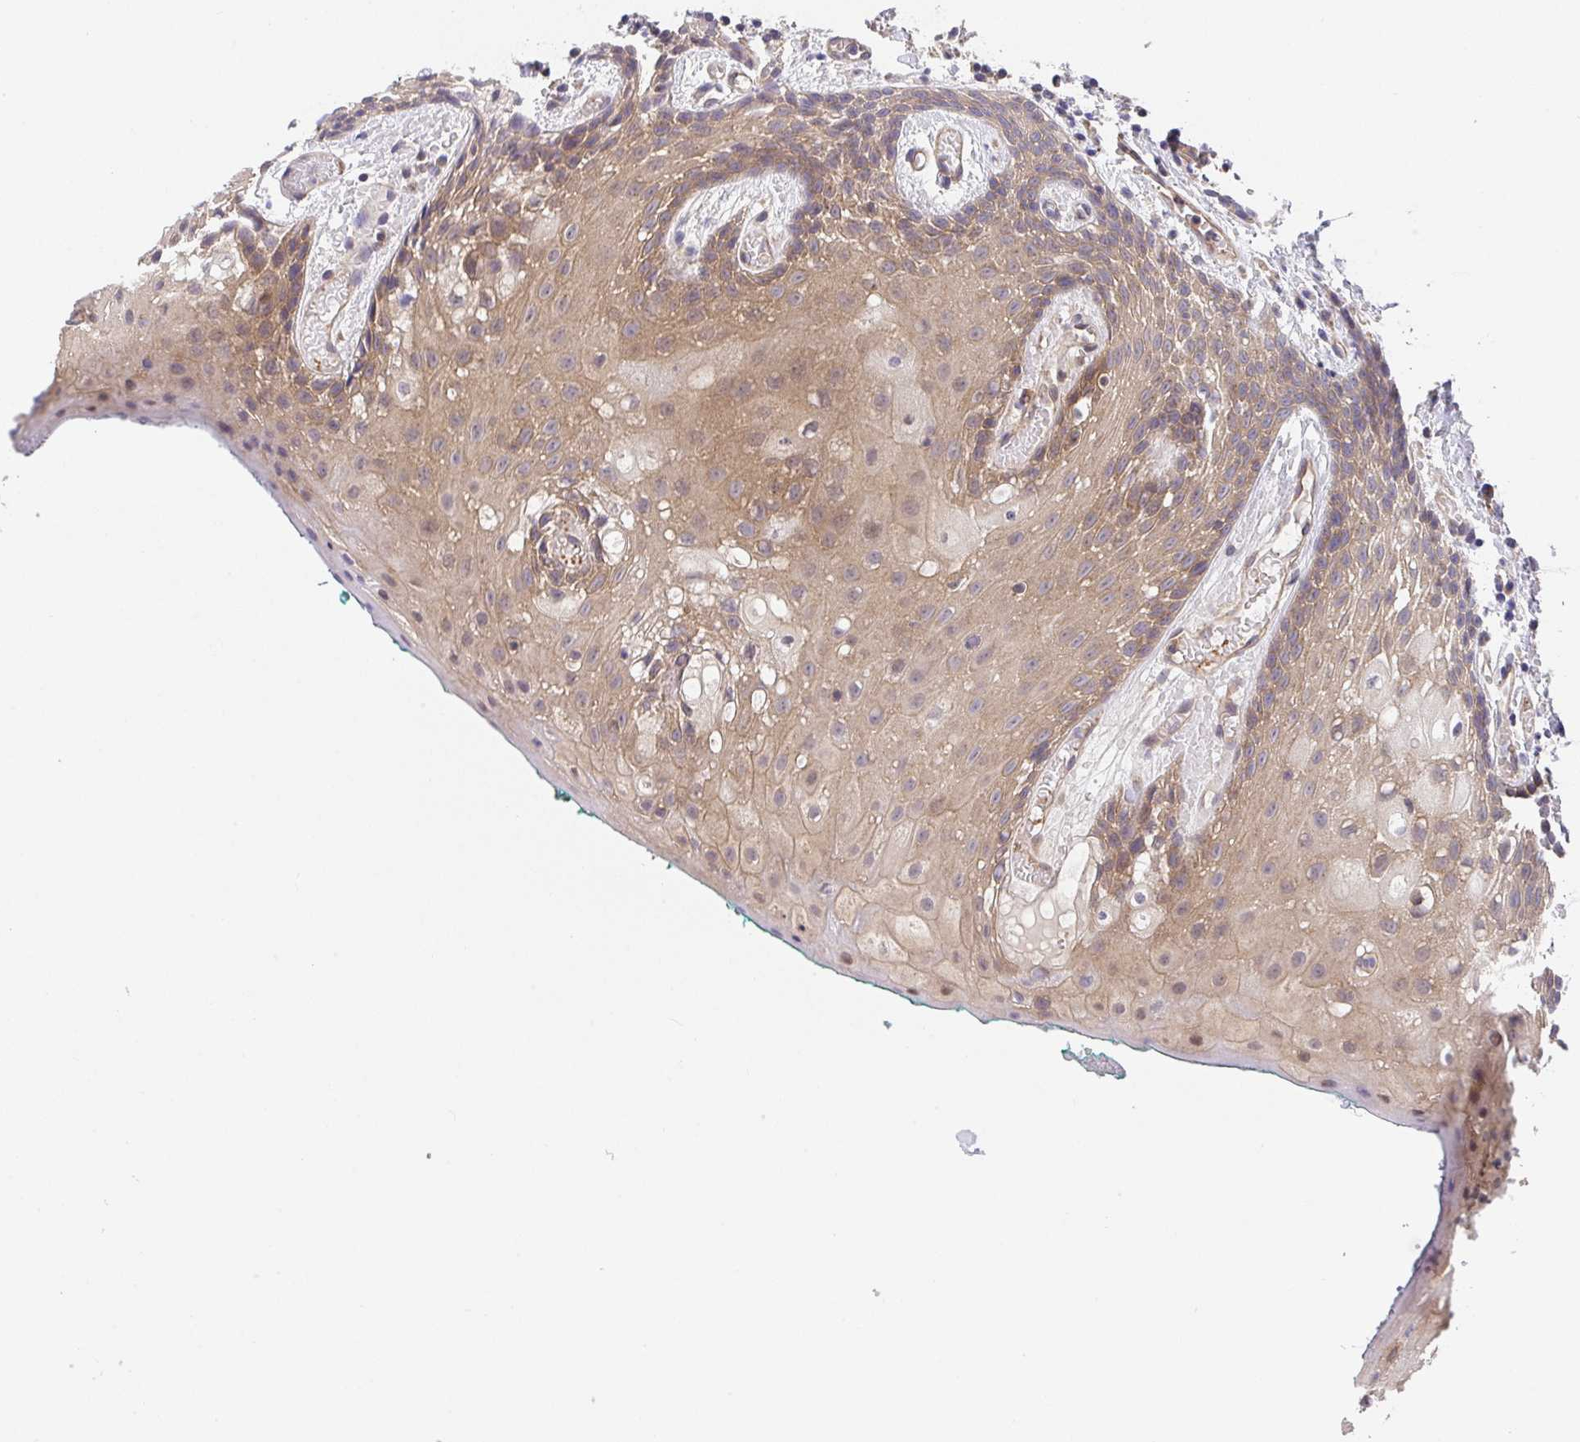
{"staining": {"intensity": "moderate", "quantity": ">75%", "location": "cytoplasmic/membranous,nuclear"}, "tissue": "oral mucosa", "cell_type": "Squamous epithelial cells", "image_type": "normal", "snomed": [{"axis": "morphology", "description": "Normal tissue, NOS"}, {"axis": "topography", "description": "Oral tissue"}, {"axis": "topography", "description": "Tounge, NOS"}], "caption": "Immunohistochemical staining of normal oral mucosa reveals moderate cytoplasmic/membranous,nuclear protein staining in approximately >75% of squamous epithelial cells.", "gene": "ZNF696", "patient": {"sex": "female", "age": 62}}